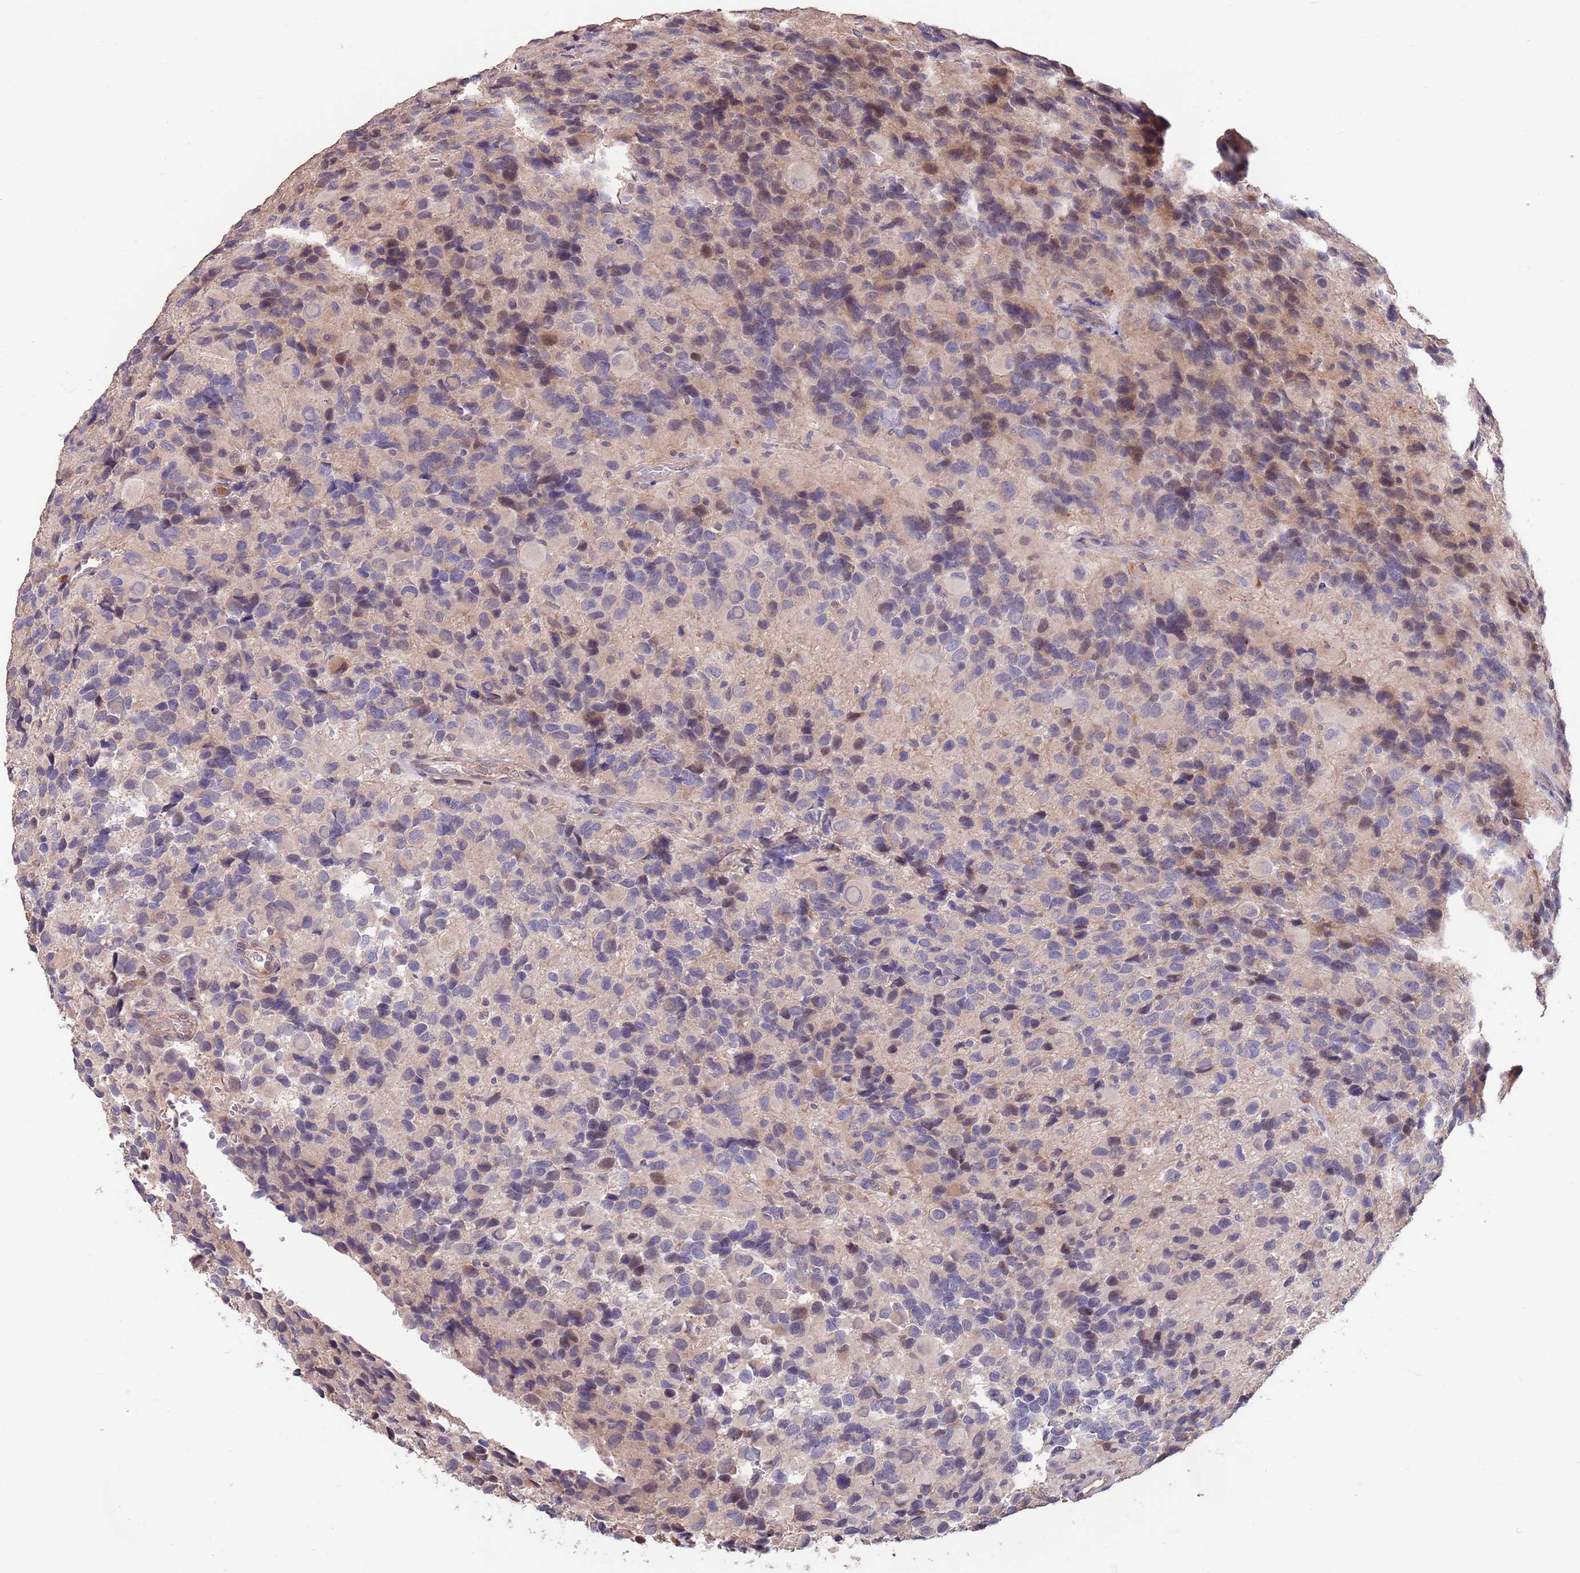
{"staining": {"intensity": "negative", "quantity": "none", "location": "none"}, "tissue": "glioma", "cell_type": "Tumor cells", "image_type": "cancer", "snomed": [{"axis": "morphology", "description": "Glioma, malignant, High grade"}, {"axis": "topography", "description": "Brain"}], "caption": "The image shows no significant staining in tumor cells of glioma. (DAB (3,3'-diaminobenzidine) IHC visualized using brightfield microscopy, high magnification).", "gene": "MARVELD2", "patient": {"sex": "male", "age": 77}}